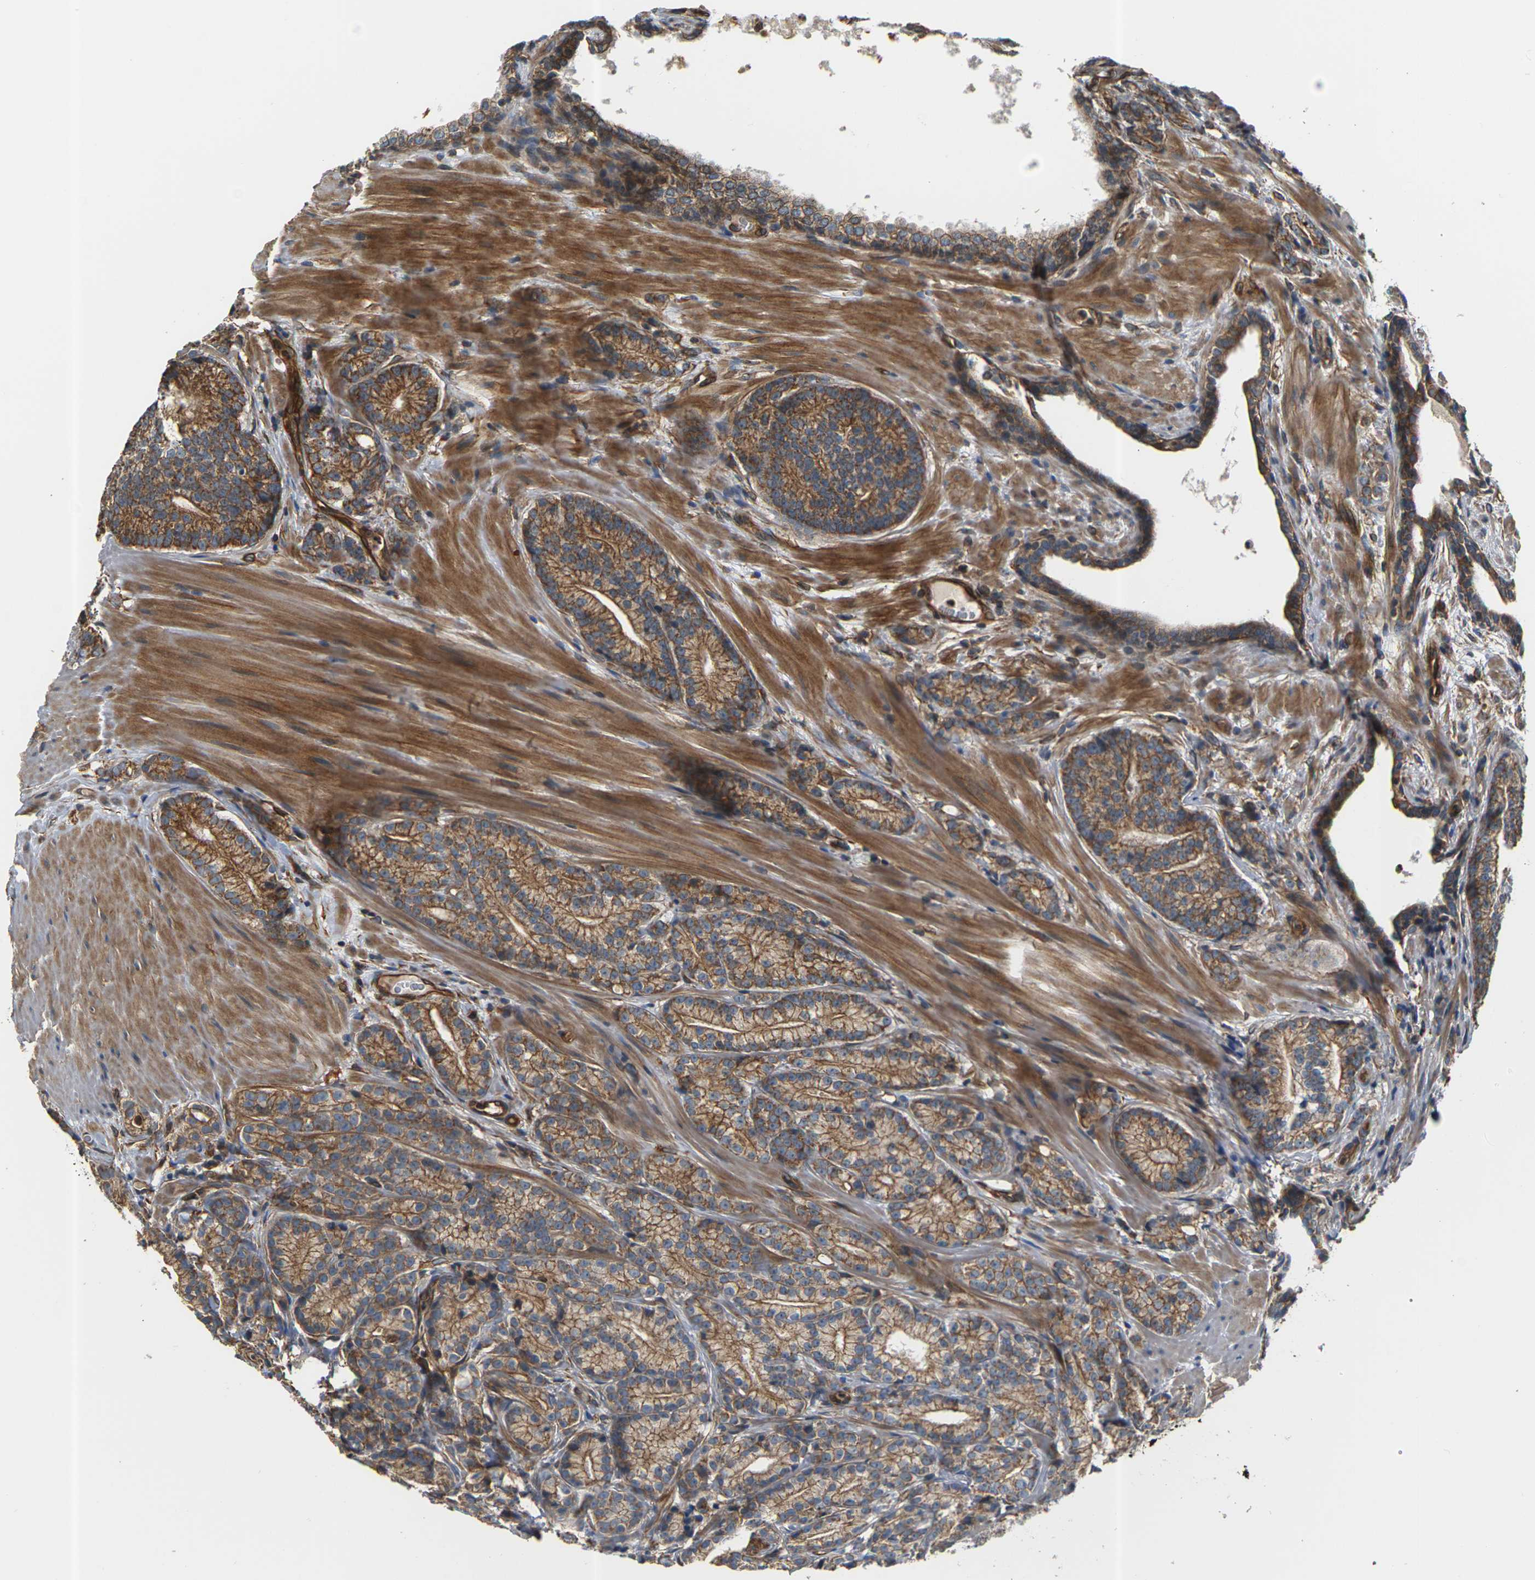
{"staining": {"intensity": "moderate", "quantity": ">75%", "location": "cytoplasmic/membranous"}, "tissue": "prostate cancer", "cell_type": "Tumor cells", "image_type": "cancer", "snomed": [{"axis": "morphology", "description": "Adenocarcinoma, High grade"}, {"axis": "topography", "description": "Prostate"}], "caption": "Brown immunohistochemical staining in prostate cancer (adenocarcinoma (high-grade)) reveals moderate cytoplasmic/membranous staining in about >75% of tumor cells. Immunohistochemistry (ihc) stains the protein in brown and the nuclei are stained blue.", "gene": "PCDHB4", "patient": {"sex": "male", "age": 61}}